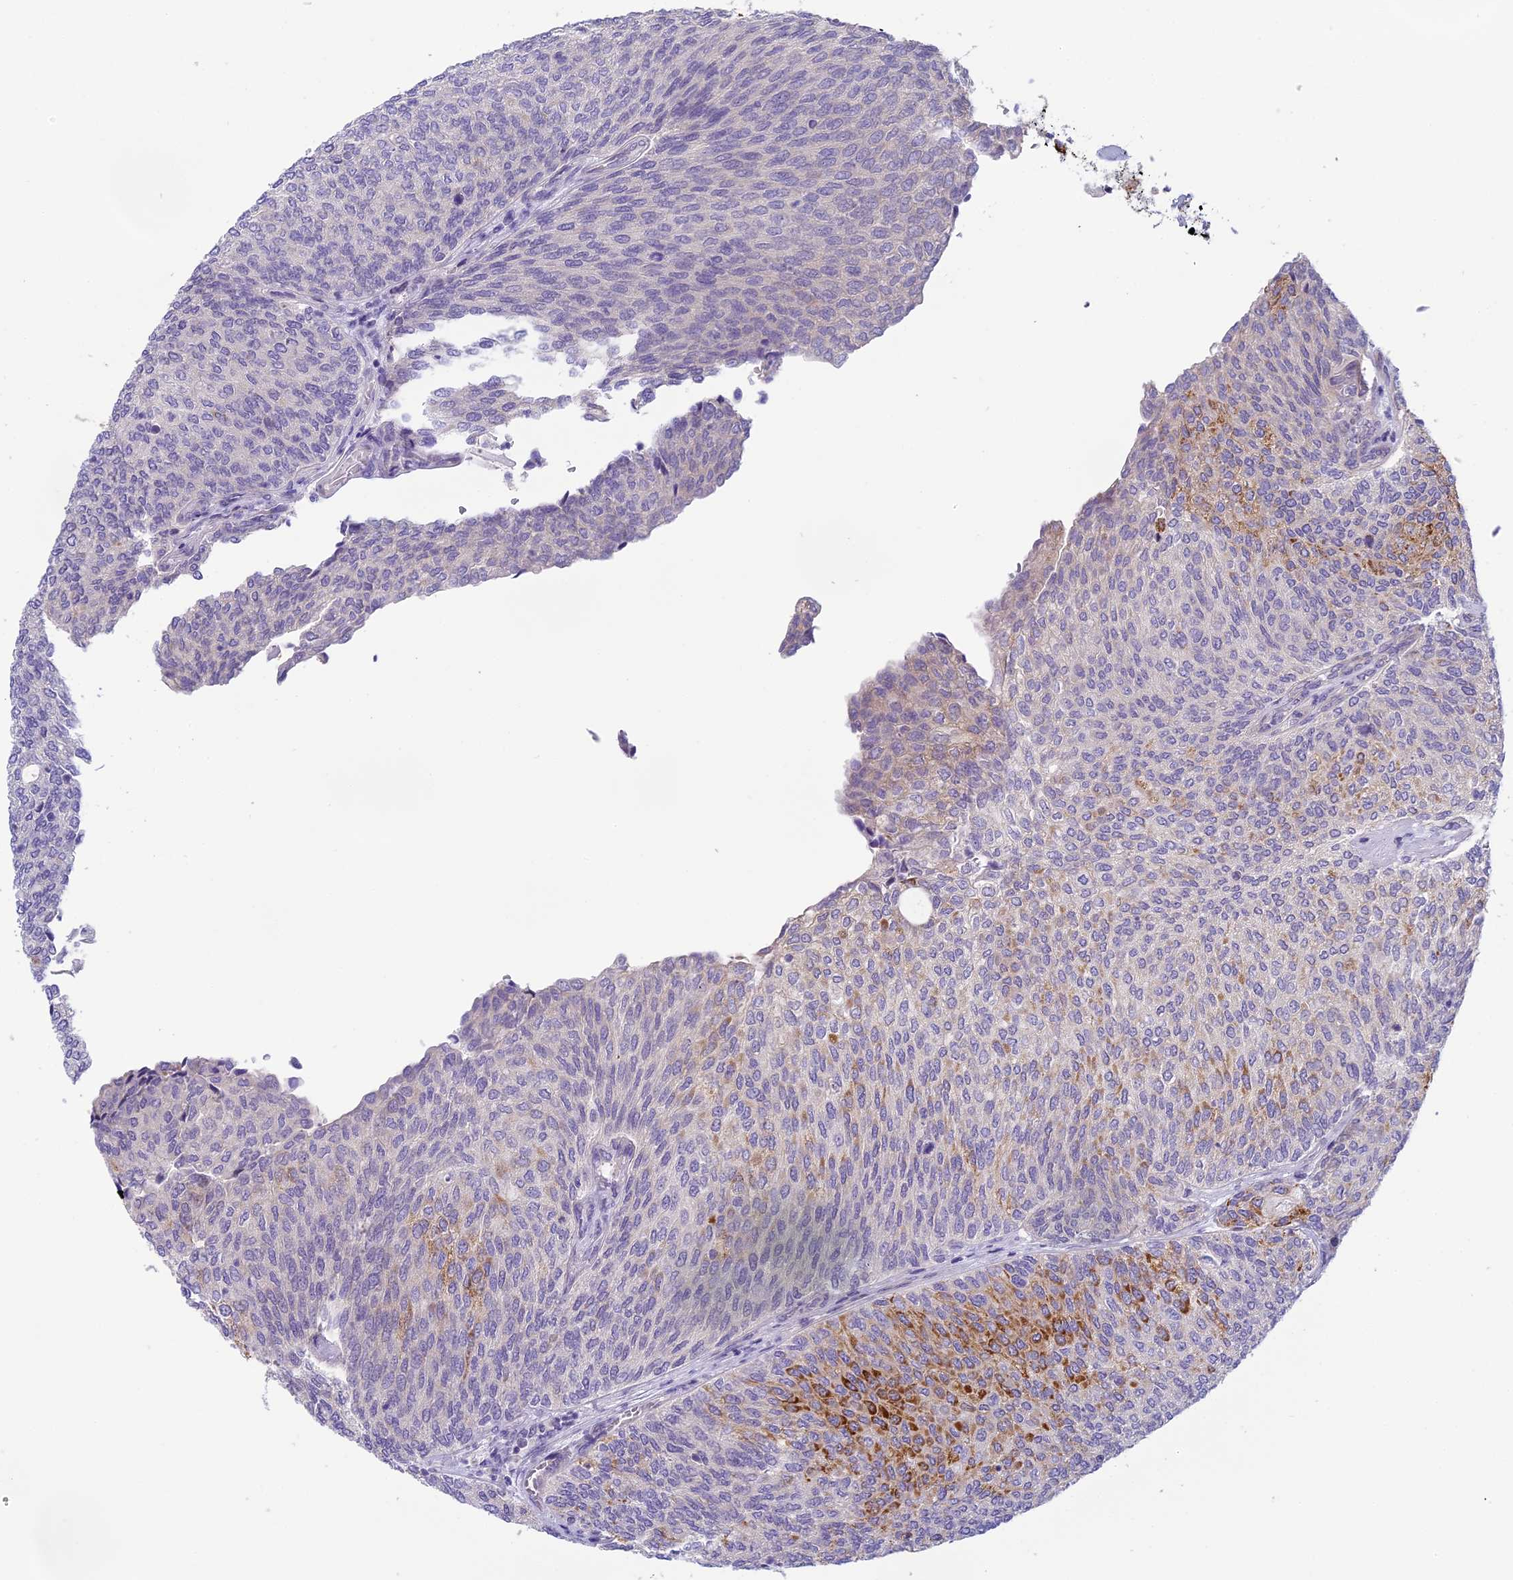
{"staining": {"intensity": "moderate", "quantity": "<25%", "location": "cytoplasmic/membranous"}, "tissue": "urothelial cancer", "cell_type": "Tumor cells", "image_type": "cancer", "snomed": [{"axis": "morphology", "description": "Urothelial carcinoma, Low grade"}, {"axis": "topography", "description": "Urinary bladder"}], "caption": "Human low-grade urothelial carcinoma stained with a brown dye demonstrates moderate cytoplasmic/membranous positive staining in about <25% of tumor cells.", "gene": "ARHGEF37", "patient": {"sex": "female", "age": 79}}